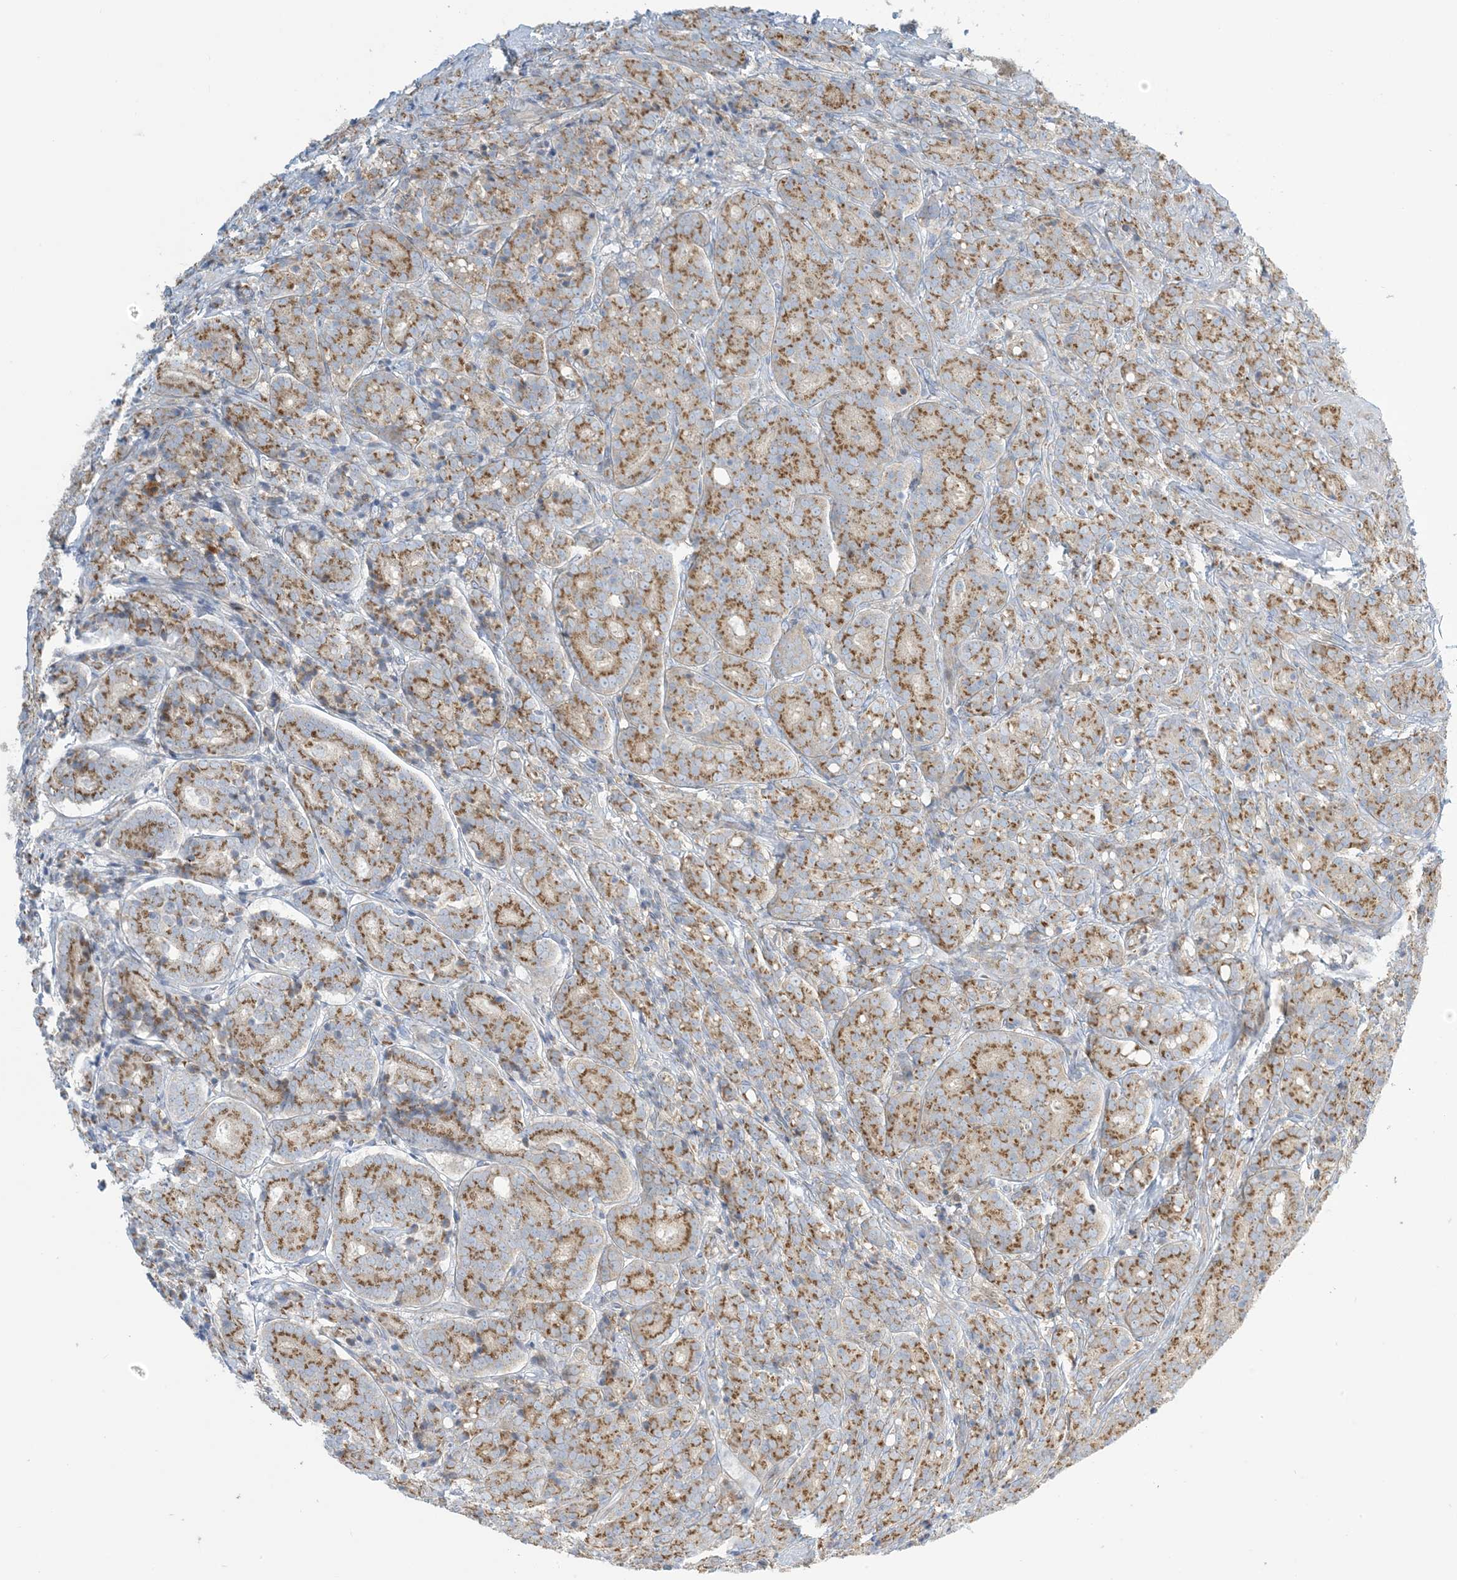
{"staining": {"intensity": "moderate", "quantity": ">75%", "location": "cytoplasmic/membranous"}, "tissue": "prostate cancer", "cell_type": "Tumor cells", "image_type": "cancer", "snomed": [{"axis": "morphology", "description": "Adenocarcinoma, High grade"}, {"axis": "topography", "description": "Prostate"}], "caption": "Prostate high-grade adenocarcinoma was stained to show a protein in brown. There is medium levels of moderate cytoplasmic/membranous expression in approximately >75% of tumor cells.", "gene": "AFTPH", "patient": {"sex": "male", "age": 62}}